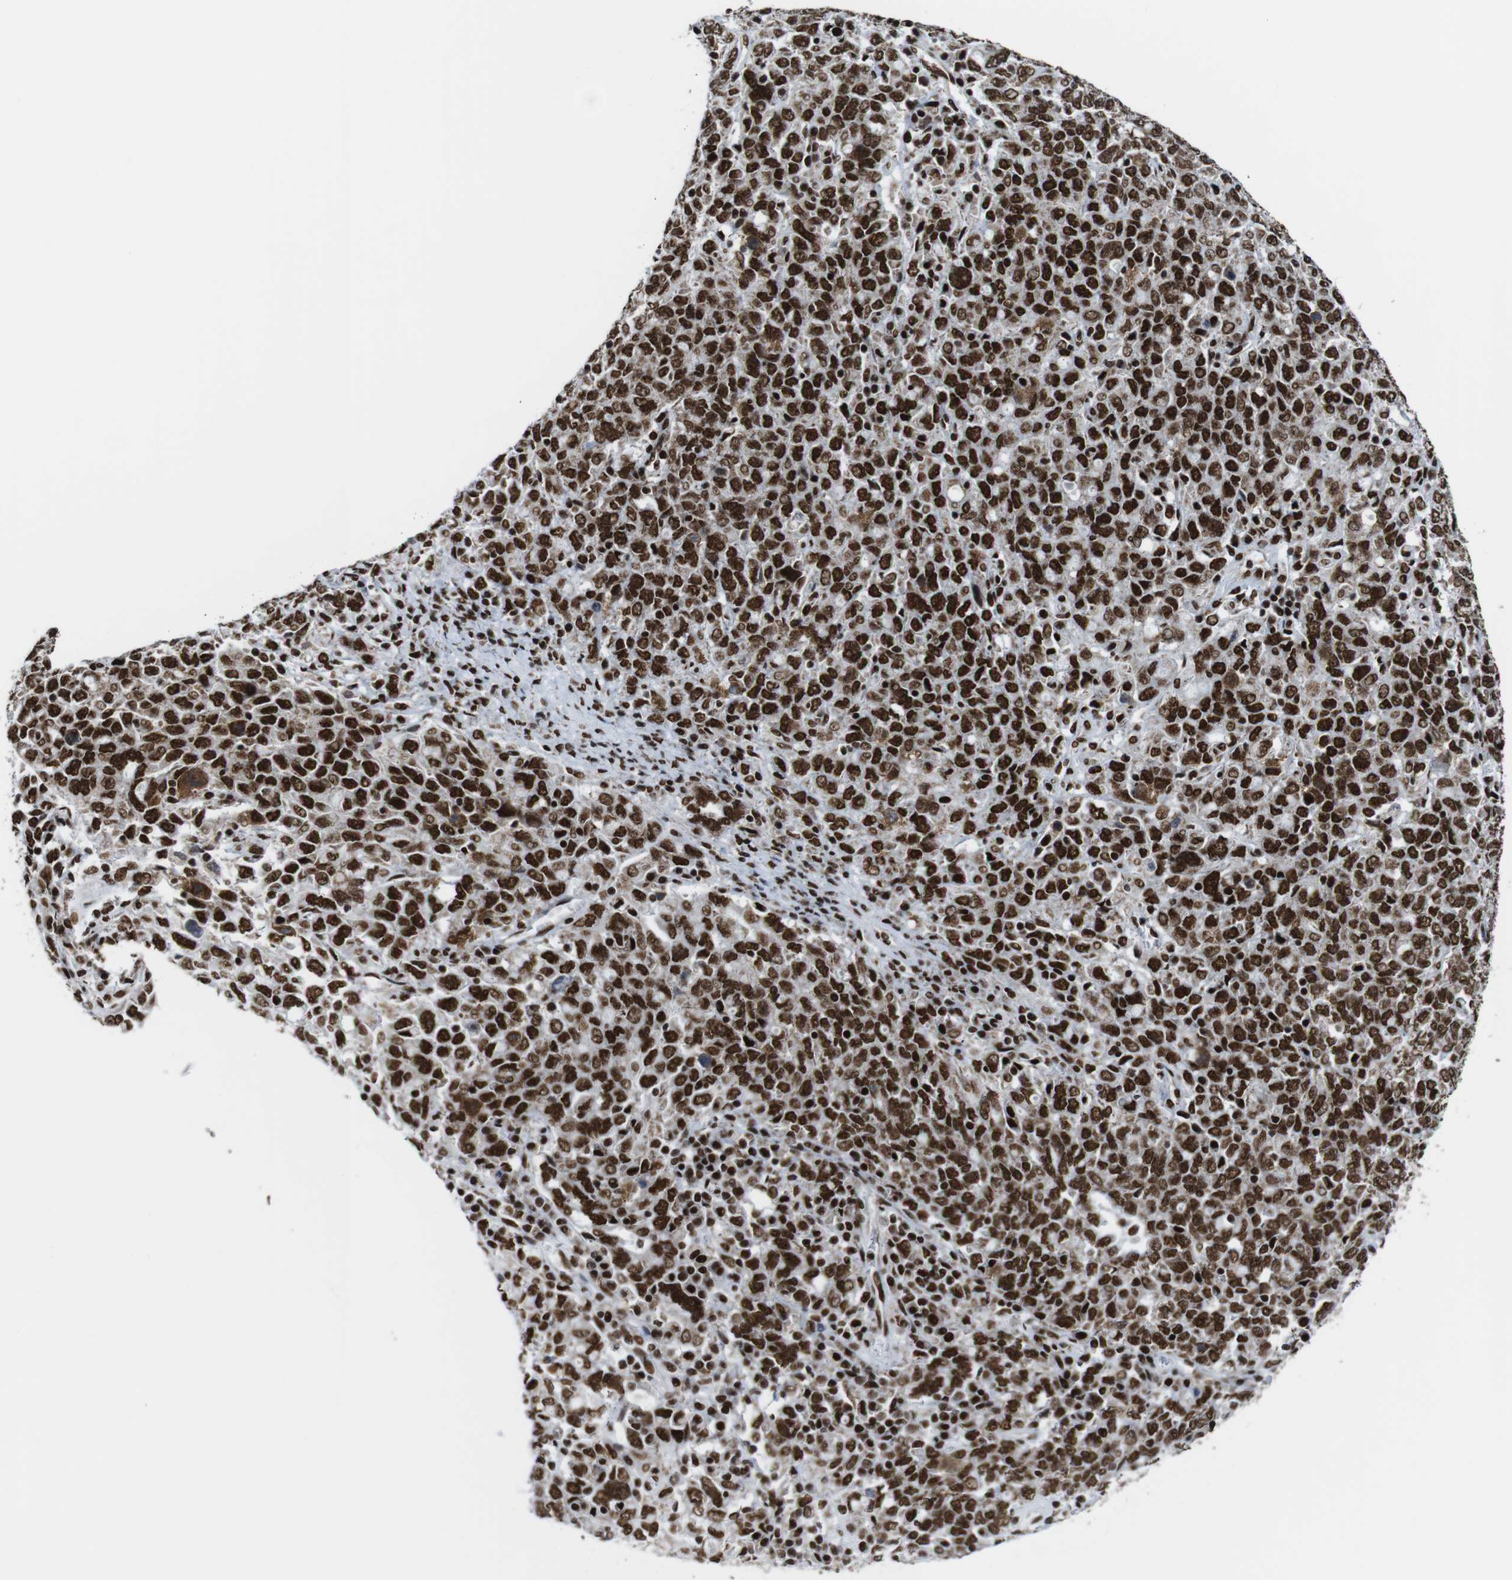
{"staining": {"intensity": "strong", "quantity": ">75%", "location": "nuclear"}, "tissue": "ovarian cancer", "cell_type": "Tumor cells", "image_type": "cancer", "snomed": [{"axis": "morphology", "description": "Carcinoma, endometroid"}, {"axis": "topography", "description": "Ovary"}], "caption": "Protein expression analysis of ovarian cancer (endometroid carcinoma) demonstrates strong nuclear expression in approximately >75% of tumor cells.", "gene": "ROMO1", "patient": {"sex": "female", "age": 62}}